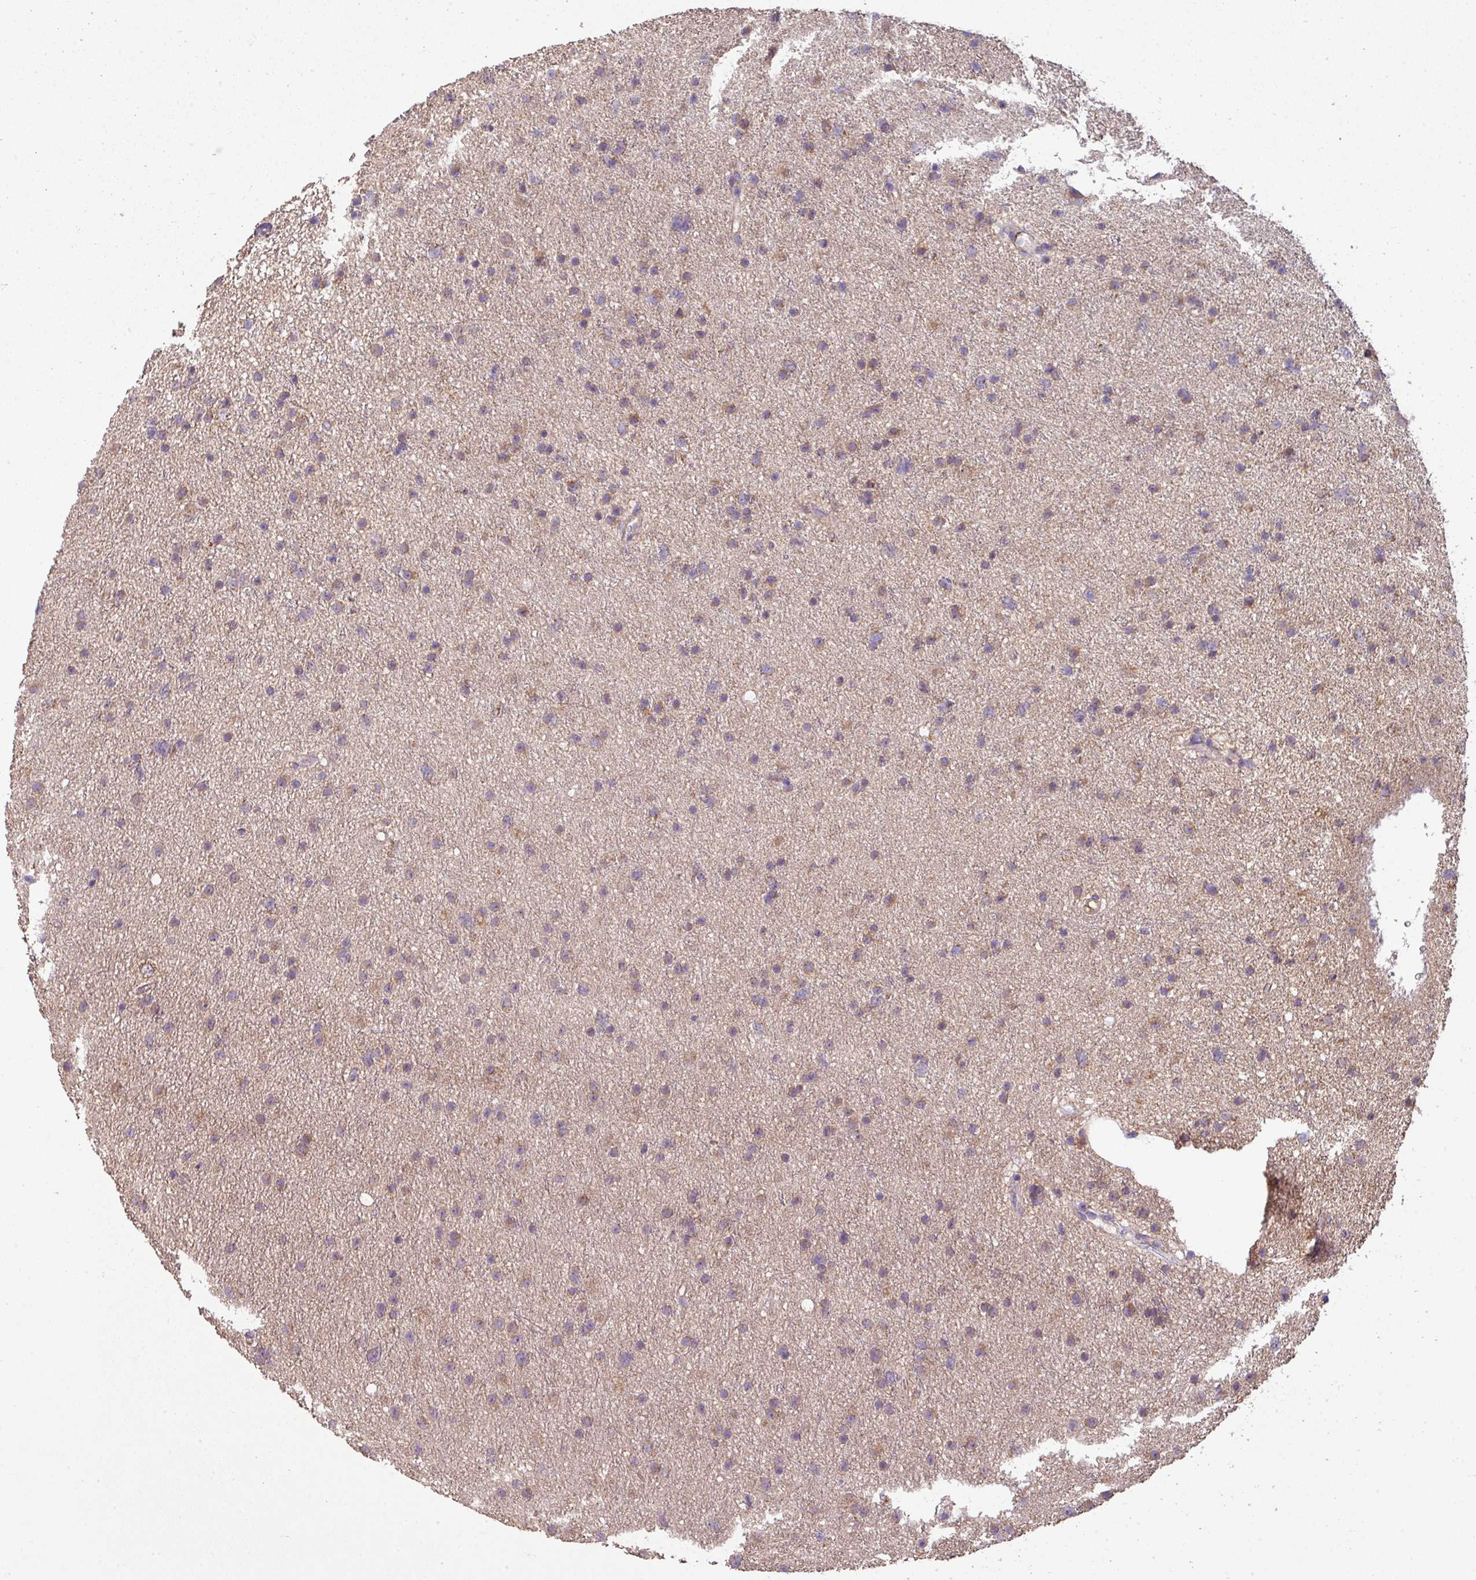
{"staining": {"intensity": "weak", "quantity": "25%-75%", "location": "cytoplasmic/membranous"}, "tissue": "glioma", "cell_type": "Tumor cells", "image_type": "cancer", "snomed": [{"axis": "morphology", "description": "Glioma, malignant, Low grade"}, {"axis": "topography", "description": "Cerebral cortex"}], "caption": "Immunohistochemical staining of human glioma displays weak cytoplasmic/membranous protein expression in approximately 25%-75% of tumor cells.", "gene": "PALS2", "patient": {"sex": "female", "age": 39}}